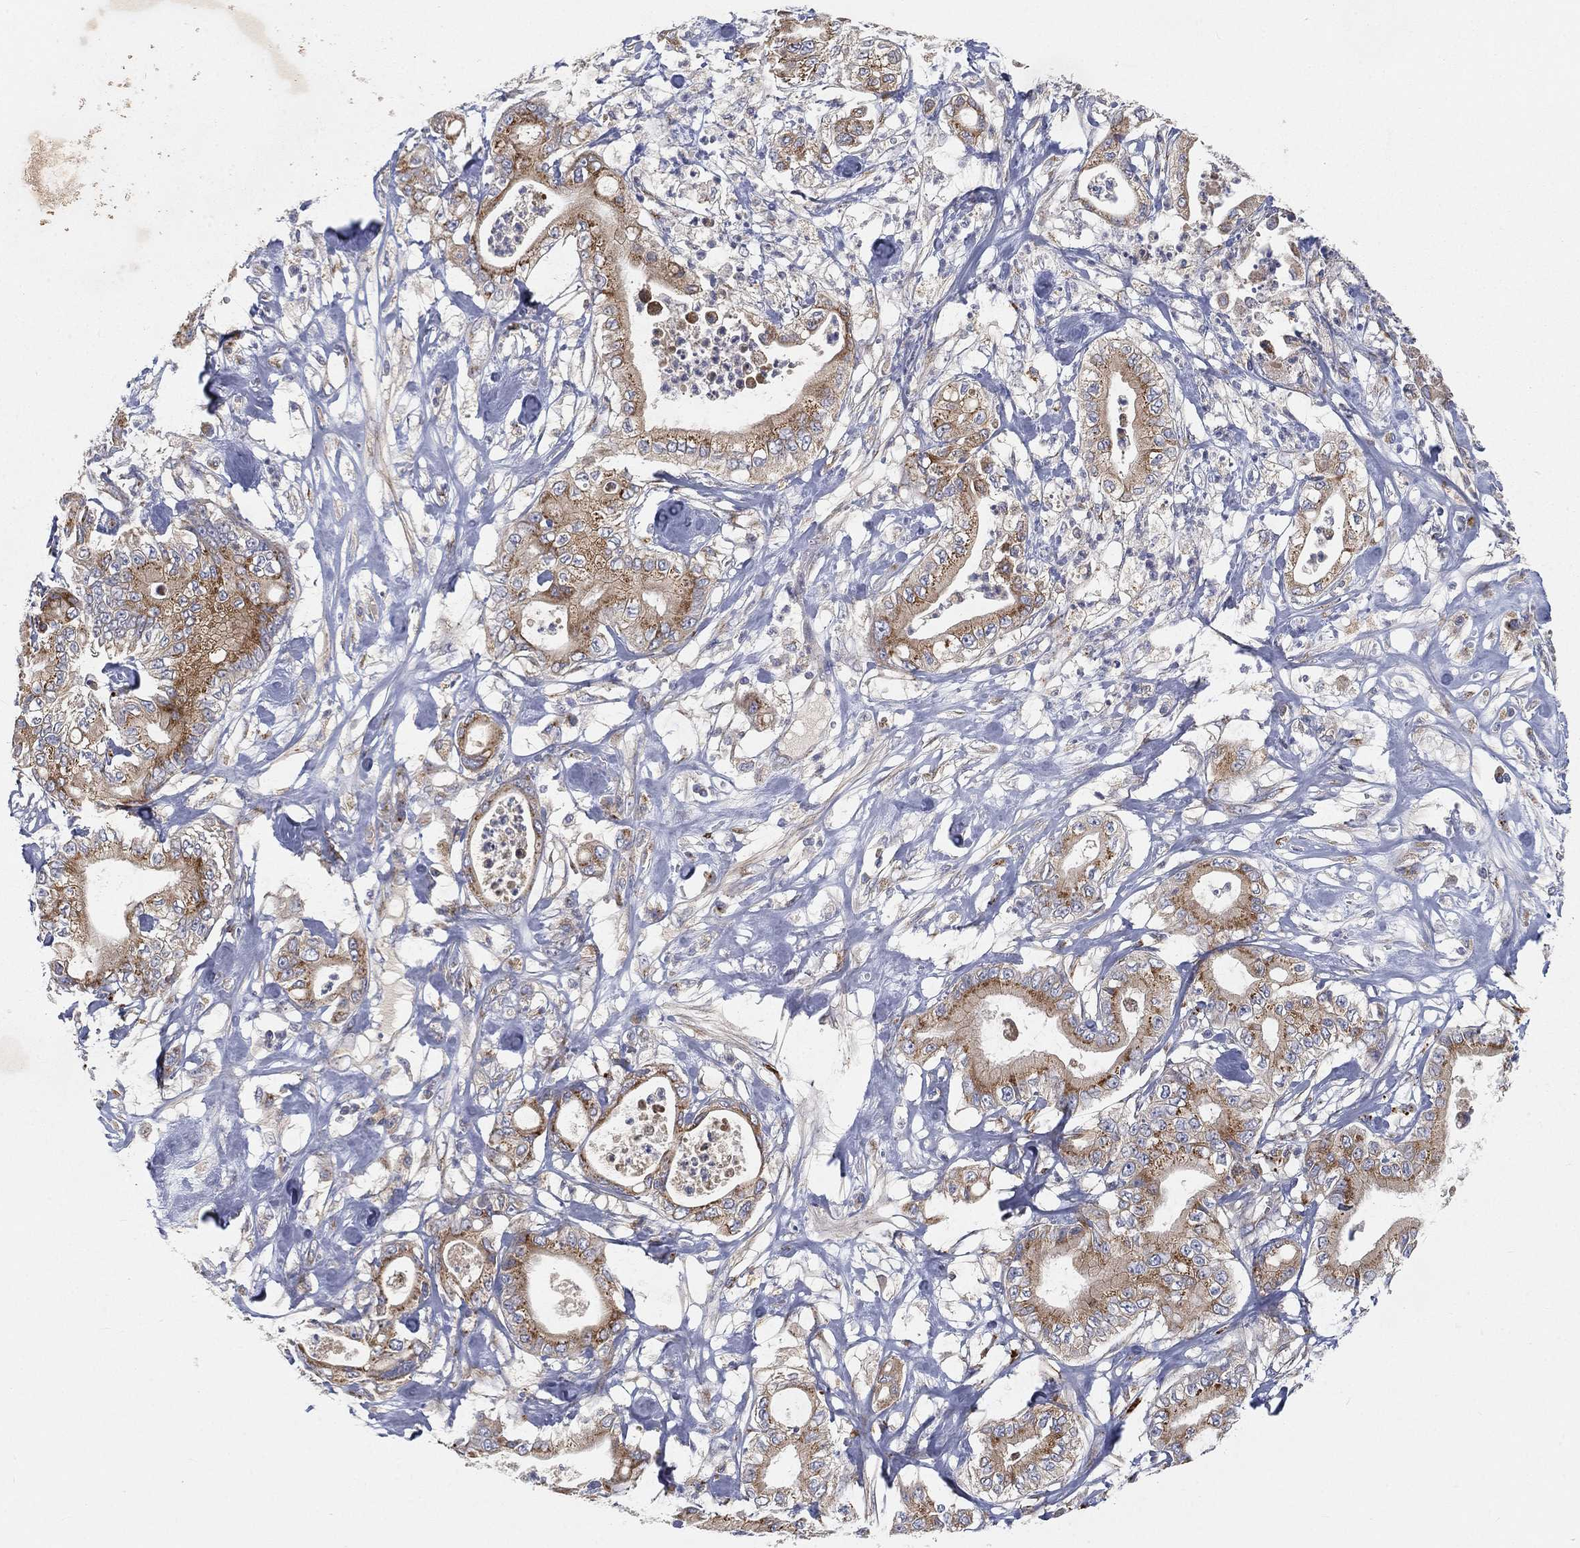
{"staining": {"intensity": "moderate", "quantity": ">75%", "location": "cytoplasmic/membranous"}, "tissue": "pancreatic cancer", "cell_type": "Tumor cells", "image_type": "cancer", "snomed": [{"axis": "morphology", "description": "Adenocarcinoma, NOS"}, {"axis": "topography", "description": "Pancreas"}], "caption": "Immunohistochemical staining of human pancreatic cancer reveals medium levels of moderate cytoplasmic/membranous protein positivity in about >75% of tumor cells. (DAB = brown stain, brightfield microscopy at high magnification).", "gene": "CTSL", "patient": {"sex": "male", "age": 71}}